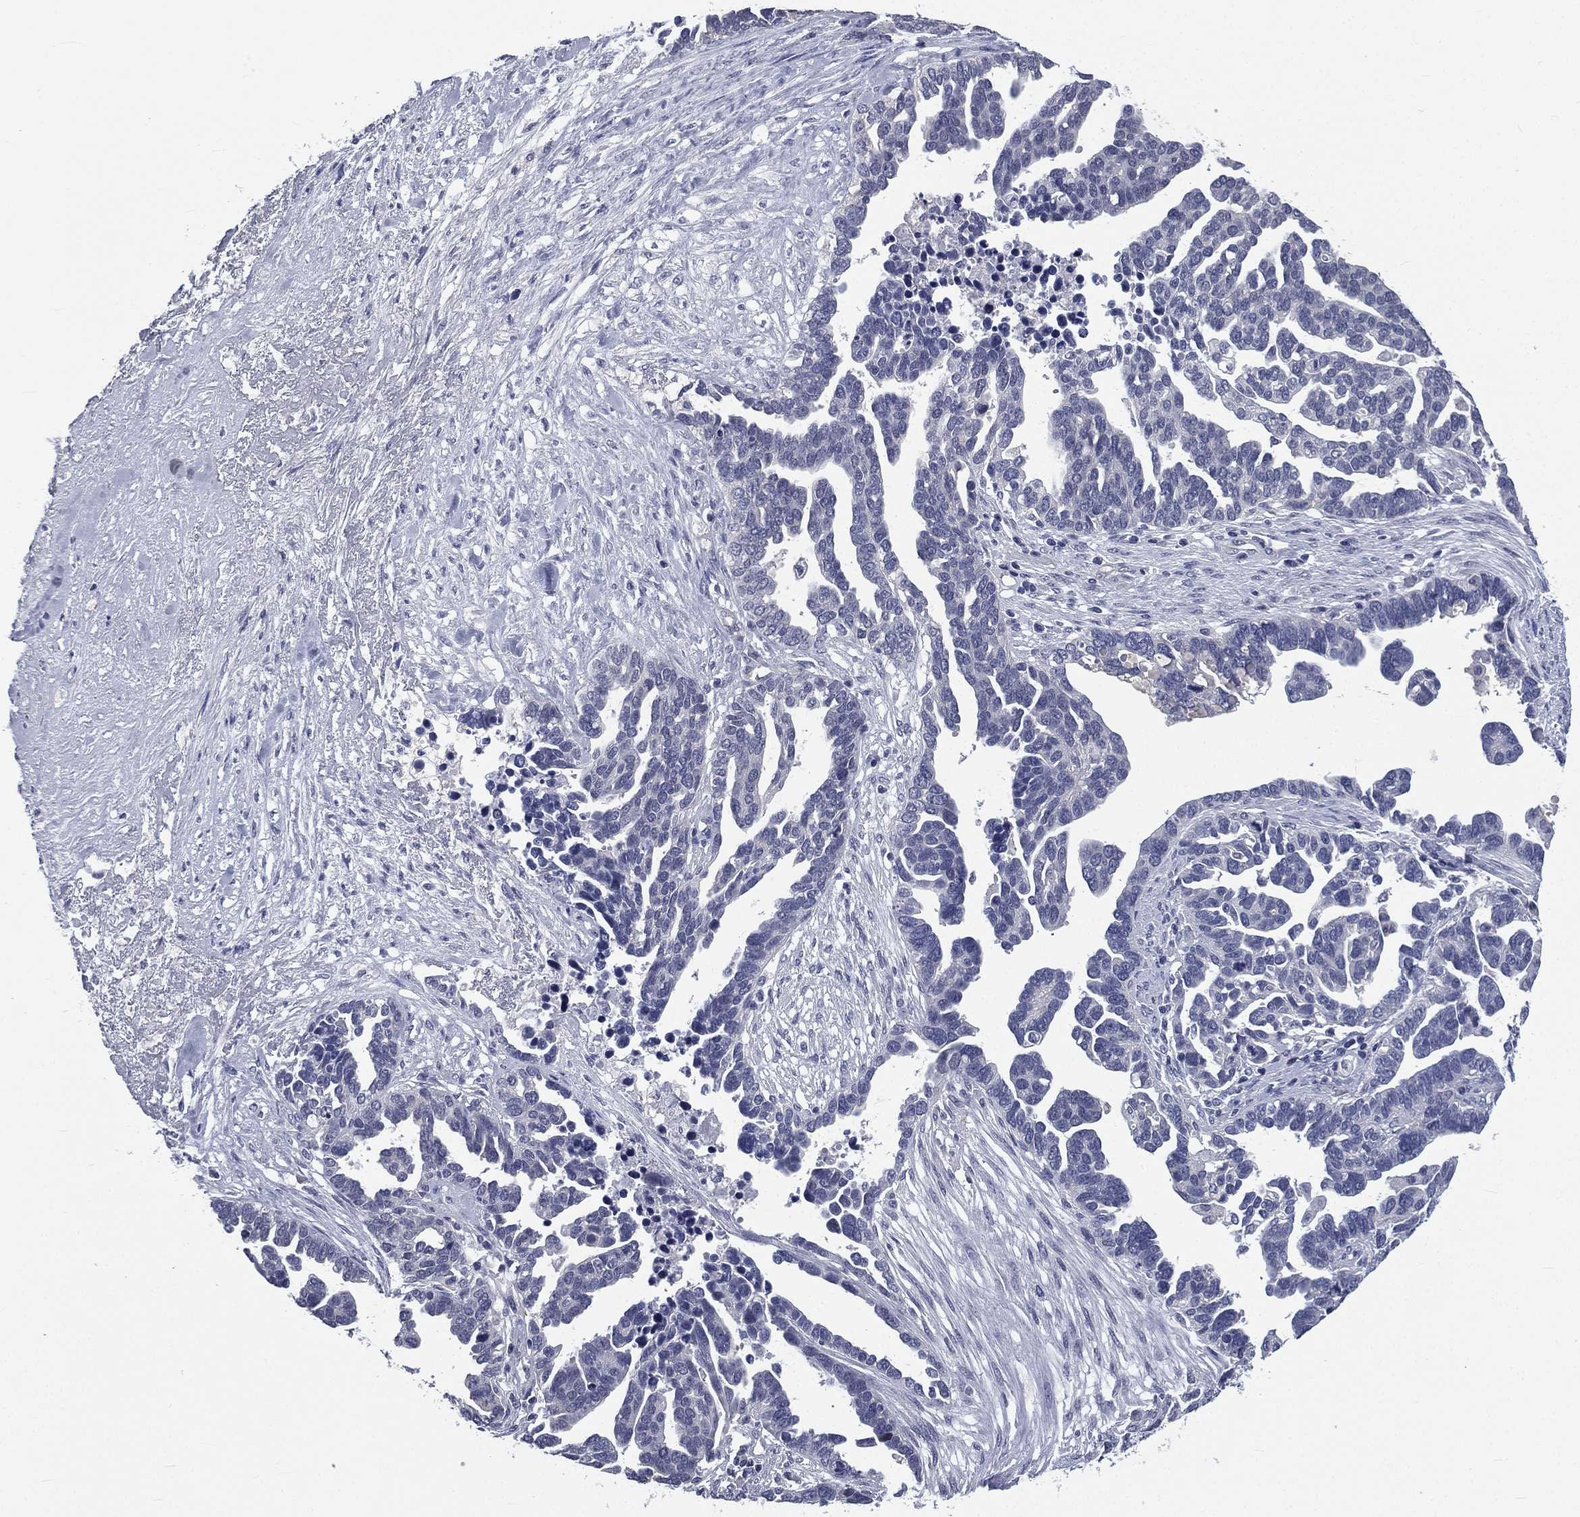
{"staining": {"intensity": "negative", "quantity": "none", "location": "none"}, "tissue": "ovarian cancer", "cell_type": "Tumor cells", "image_type": "cancer", "snomed": [{"axis": "morphology", "description": "Cystadenocarcinoma, serous, NOS"}, {"axis": "topography", "description": "Ovary"}], "caption": "Micrograph shows no protein expression in tumor cells of ovarian serous cystadenocarcinoma tissue.", "gene": "IFT27", "patient": {"sex": "female", "age": 54}}